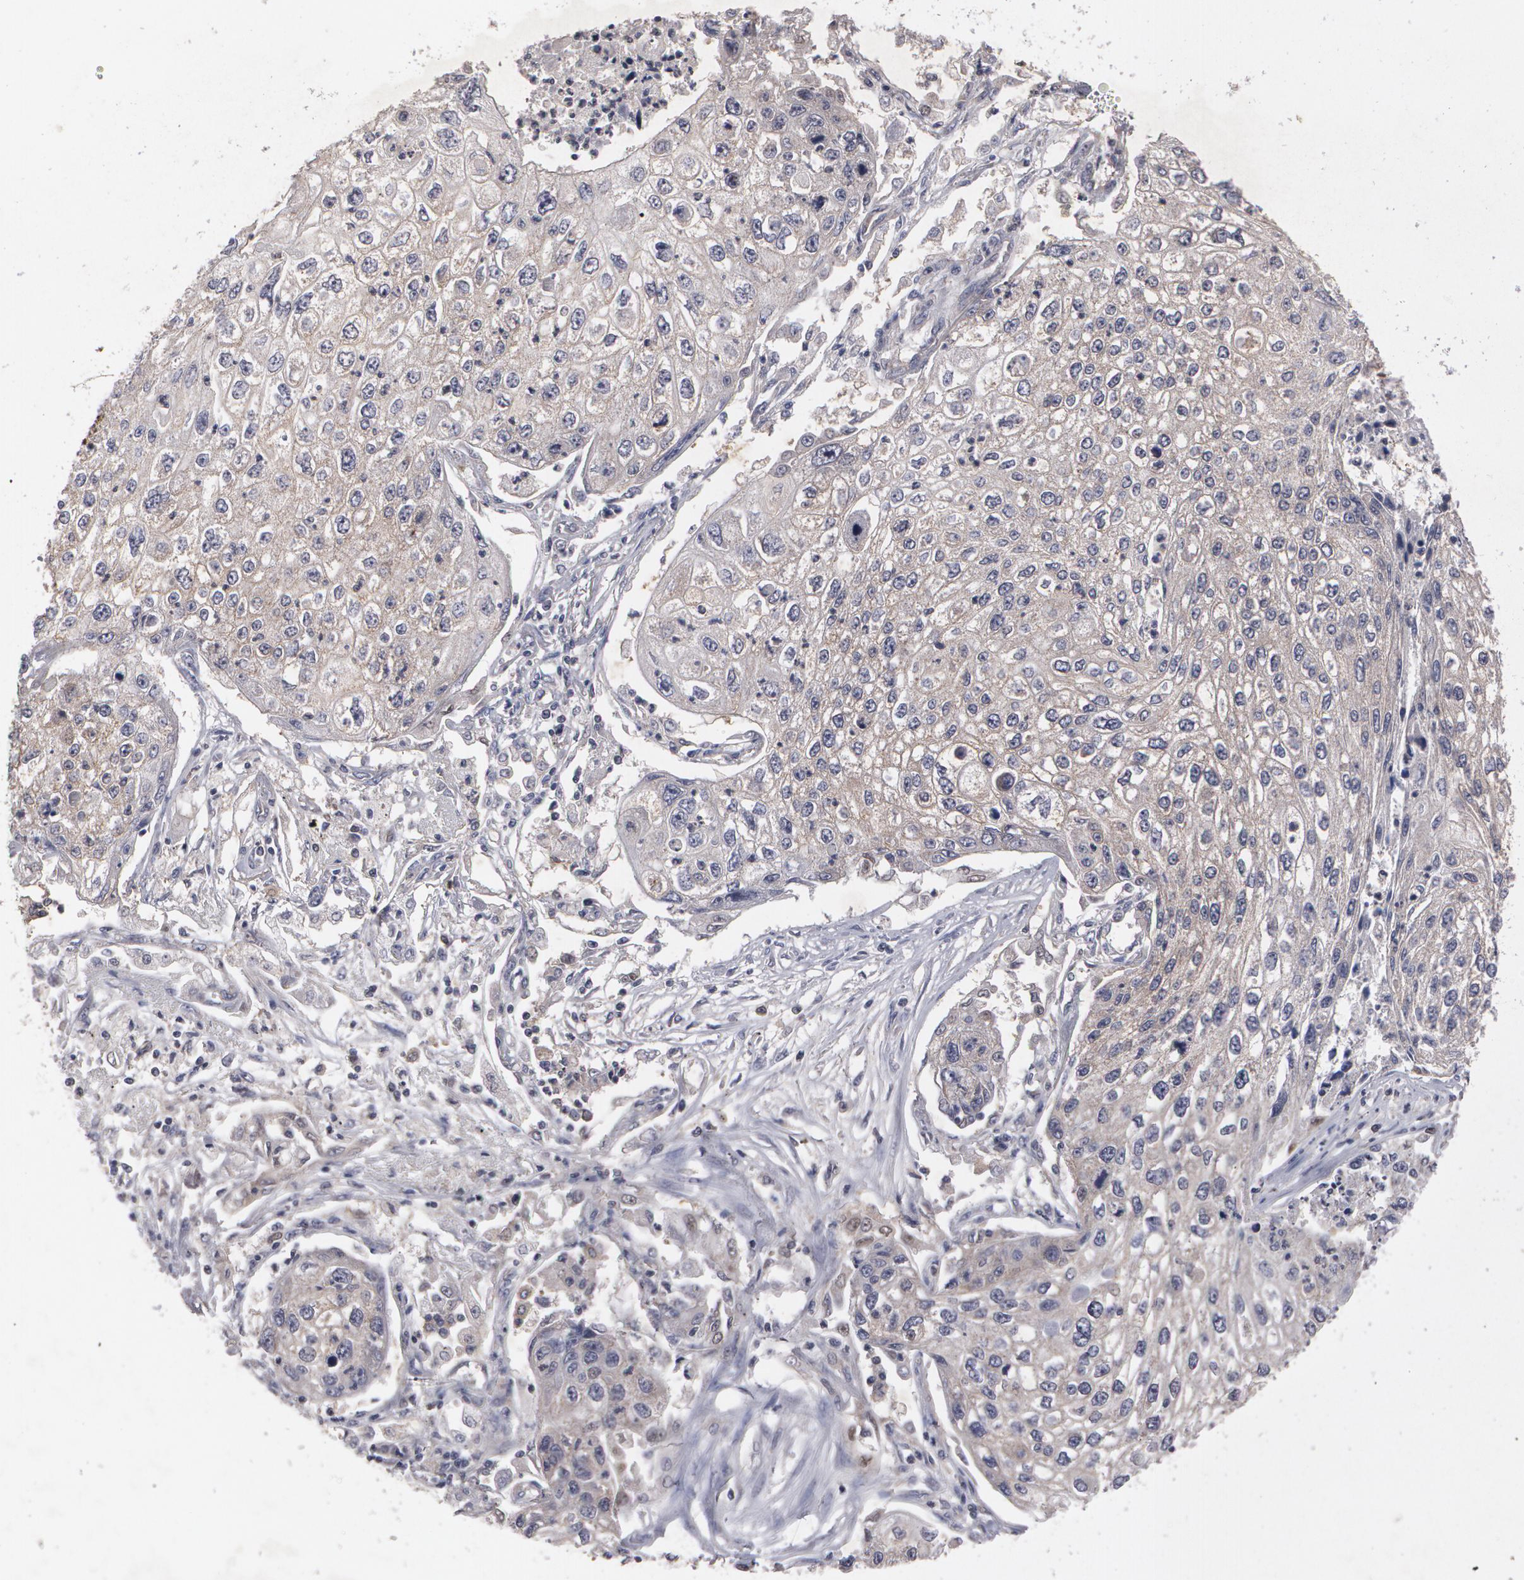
{"staining": {"intensity": "negative", "quantity": "none", "location": "none"}, "tissue": "lung cancer", "cell_type": "Tumor cells", "image_type": "cancer", "snomed": [{"axis": "morphology", "description": "Squamous cell carcinoma, NOS"}, {"axis": "topography", "description": "Lung"}], "caption": "DAB immunohistochemical staining of squamous cell carcinoma (lung) exhibits no significant staining in tumor cells. (DAB (3,3'-diaminobenzidine) immunohistochemistry visualized using brightfield microscopy, high magnification).", "gene": "HTT", "patient": {"sex": "male", "age": 75}}